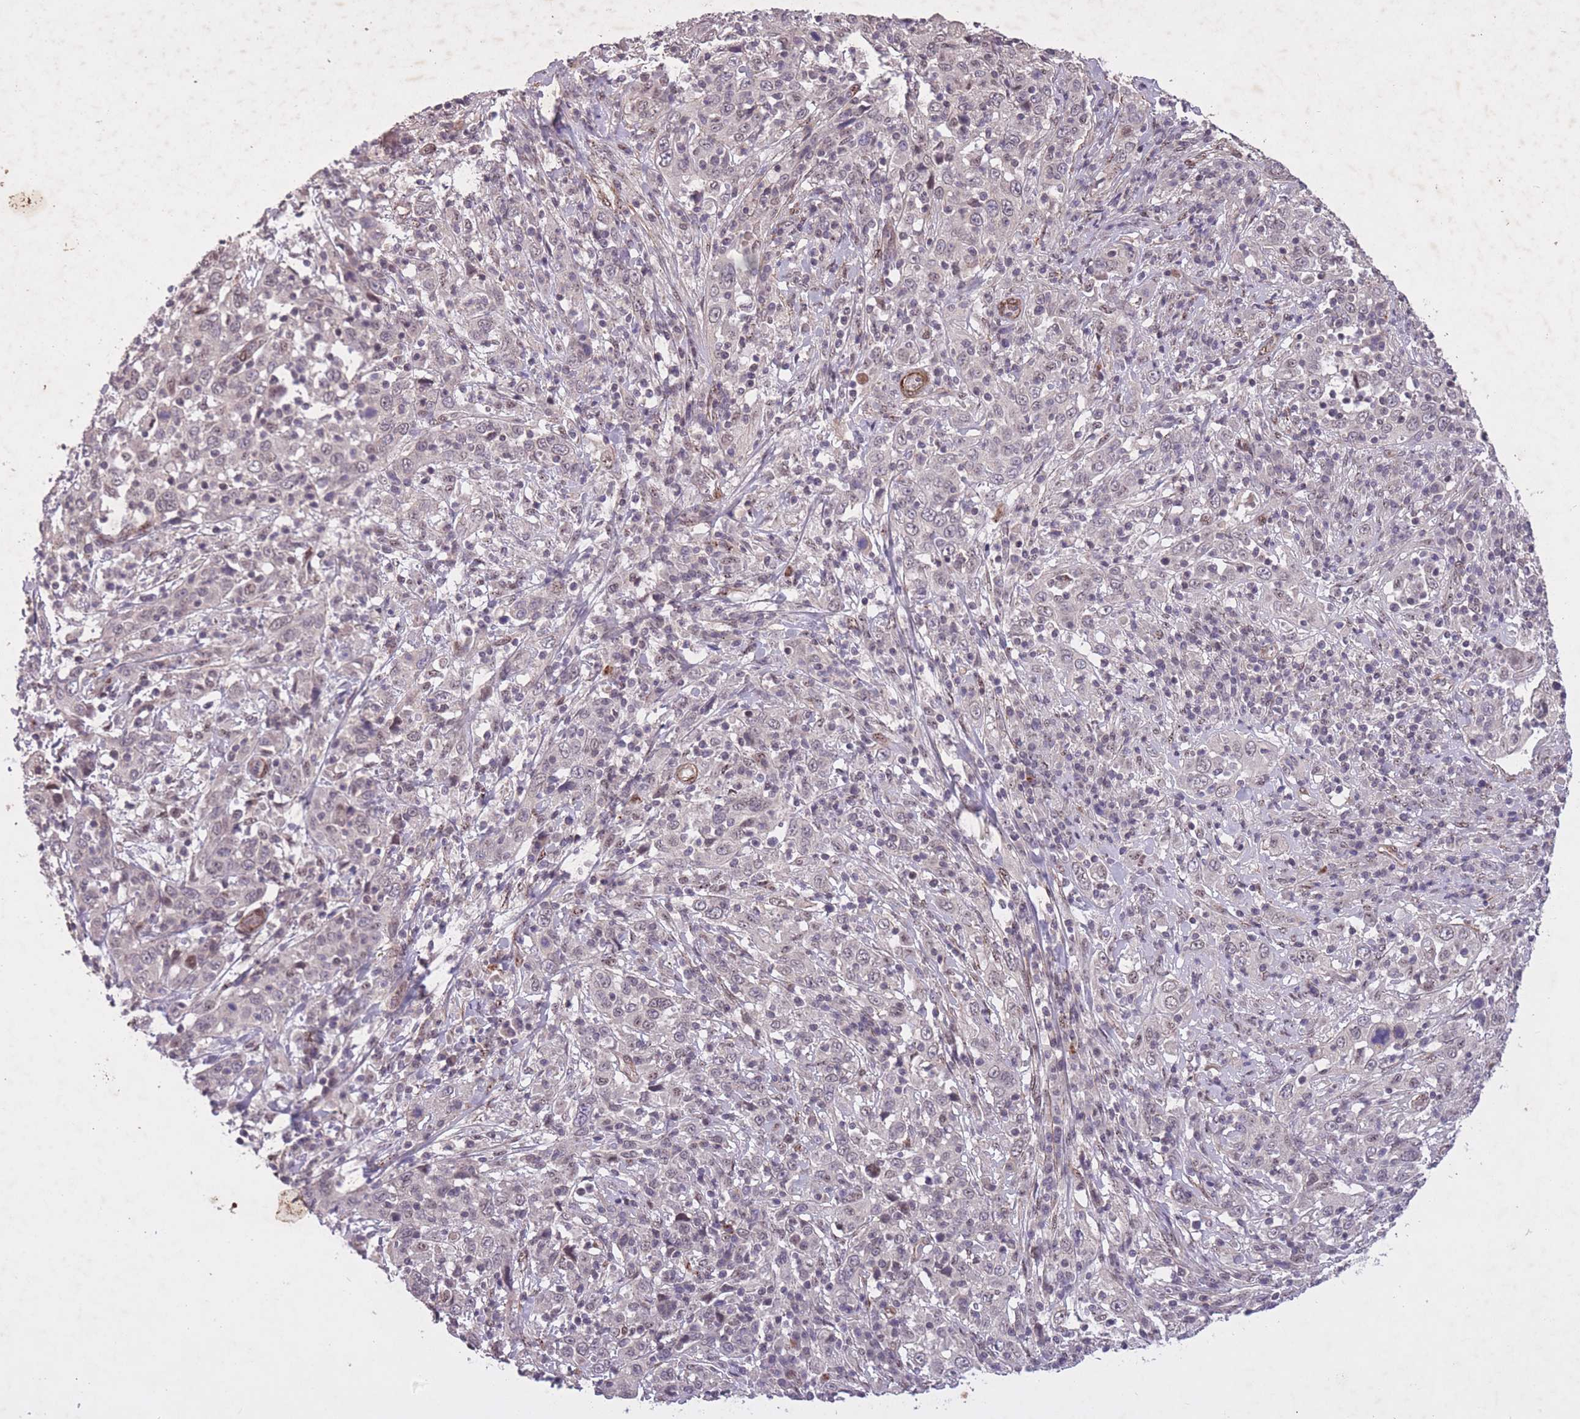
{"staining": {"intensity": "negative", "quantity": "none", "location": "none"}, "tissue": "cervical cancer", "cell_type": "Tumor cells", "image_type": "cancer", "snomed": [{"axis": "morphology", "description": "Squamous cell carcinoma, NOS"}, {"axis": "topography", "description": "Cervix"}], "caption": "Immunohistochemistry photomicrograph of squamous cell carcinoma (cervical) stained for a protein (brown), which exhibits no staining in tumor cells.", "gene": "CBX6", "patient": {"sex": "female", "age": 46}}